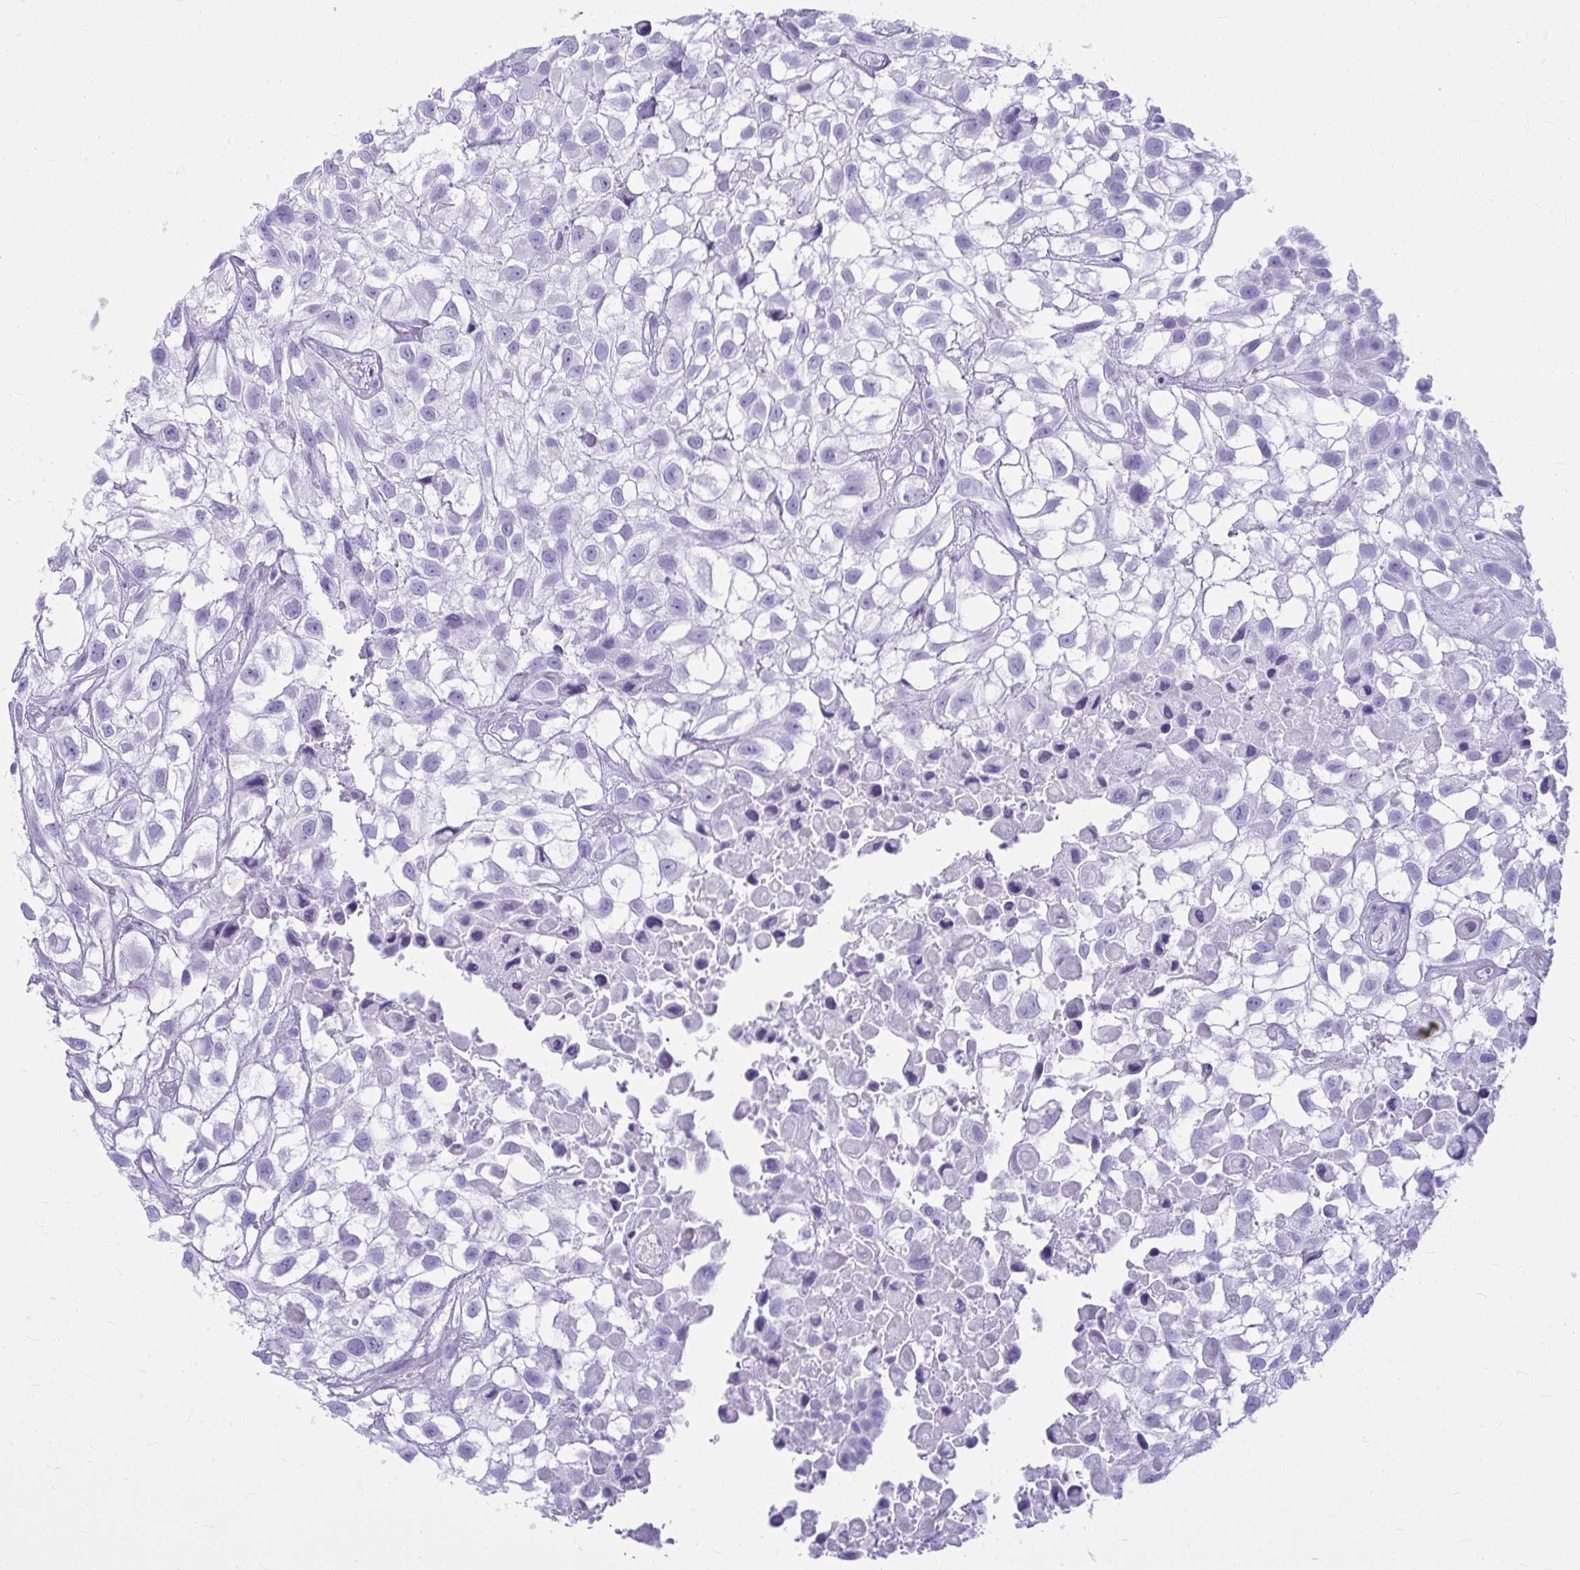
{"staining": {"intensity": "negative", "quantity": "none", "location": "none"}, "tissue": "urothelial cancer", "cell_type": "Tumor cells", "image_type": "cancer", "snomed": [{"axis": "morphology", "description": "Urothelial carcinoma, High grade"}, {"axis": "topography", "description": "Urinary bladder"}], "caption": "There is no significant staining in tumor cells of urothelial carcinoma (high-grade).", "gene": "CLGN", "patient": {"sex": "male", "age": 56}}